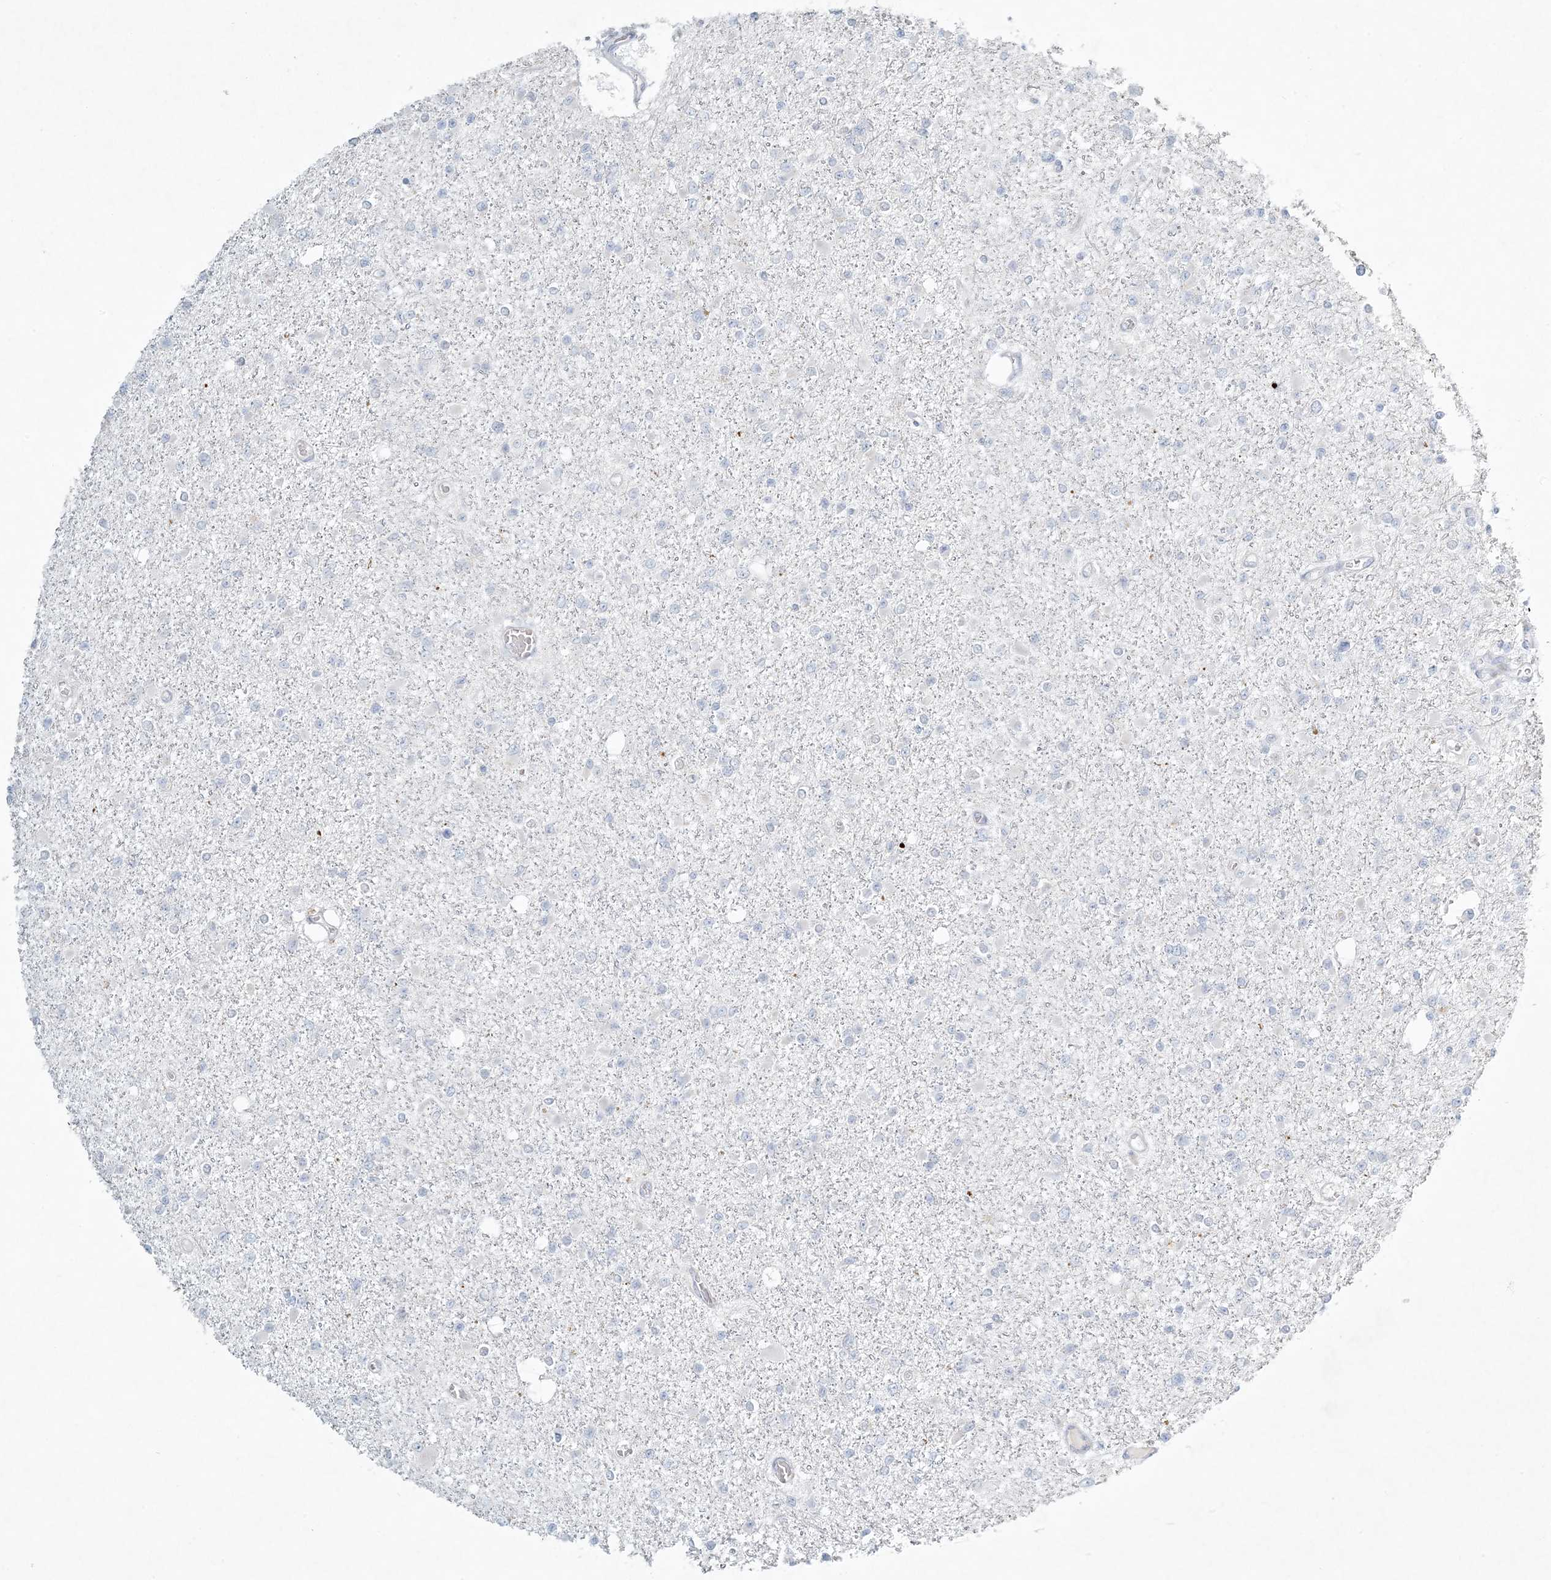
{"staining": {"intensity": "negative", "quantity": "none", "location": "none"}, "tissue": "glioma", "cell_type": "Tumor cells", "image_type": "cancer", "snomed": [{"axis": "morphology", "description": "Glioma, malignant, Low grade"}, {"axis": "topography", "description": "Brain"}], "caption": "DAB (3,3'-diaminobenzidine) immunohistochemical staining of human malignant glioma (low-grade) exhibits no significant staining in tumor cells.", "gene": "ZNF385D", "patient": {"sex": "female", "age": 22}}